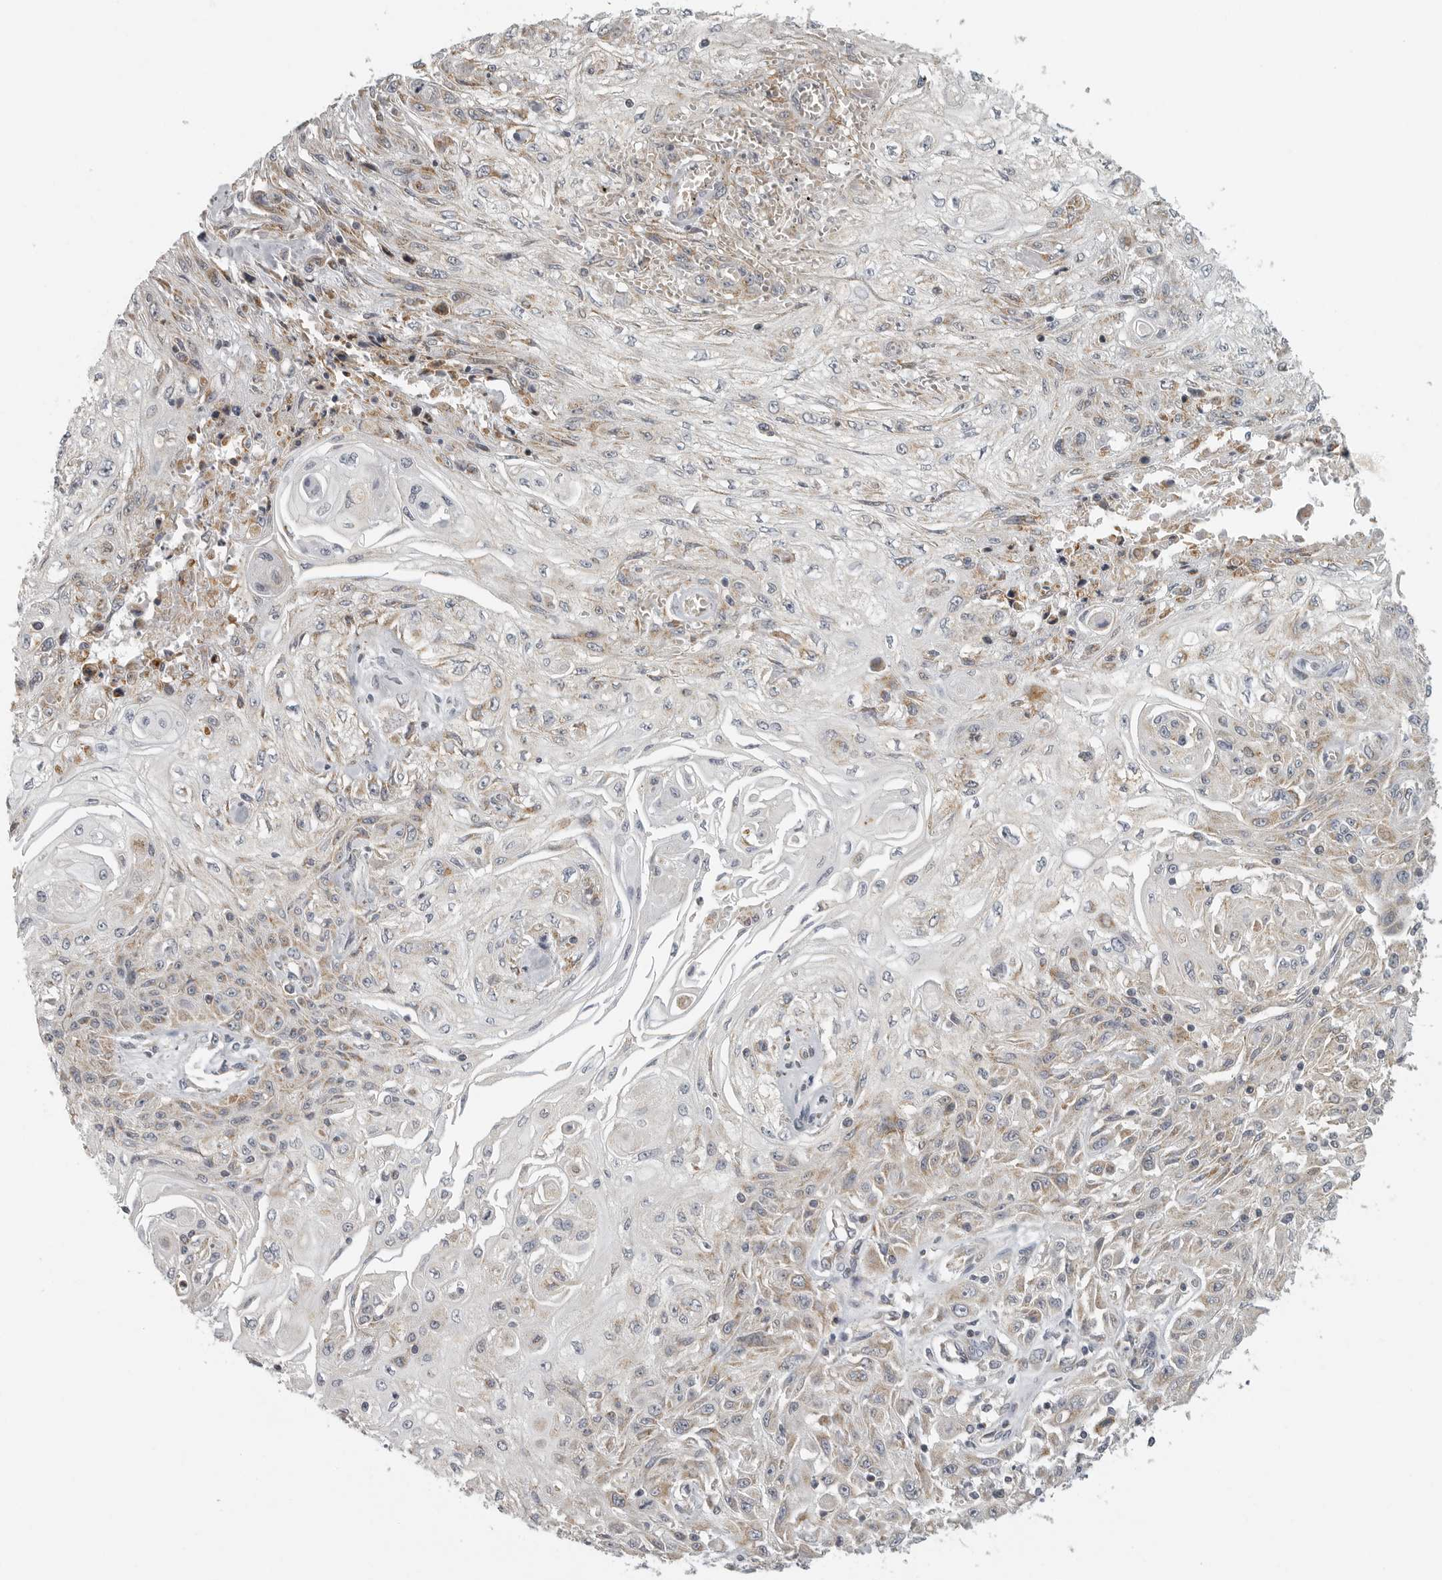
{"staining": {"intensity": "weak", "quantity": "25%-75%", "location": "cytoplasmic/membranous"}, "tissue": "skin cancer", "cell_type": "Tumor cells", "image_type": "cancer", "snomed": [{"axis": "morphology", "description": "Squamous cell carcinoma, NOS"}, {"axis": "morphology", "description": "Squamous cell carcinoma, metastatic, NOS"}, {"axis": "topography", "description": "Skin"}, {"axis": "topography", "description": "Lymph node"}], "caption": "The histopathology image demonstrates immunohistochemical staining of metastatic squamous cell carcinoma (skin). There is weak cytoplasmic/membranous positivity is appreciated in approximately 25%-75% of tumor cells.", "gene": "RXFP3", "patient": {"sex": "male", "age": 75}}